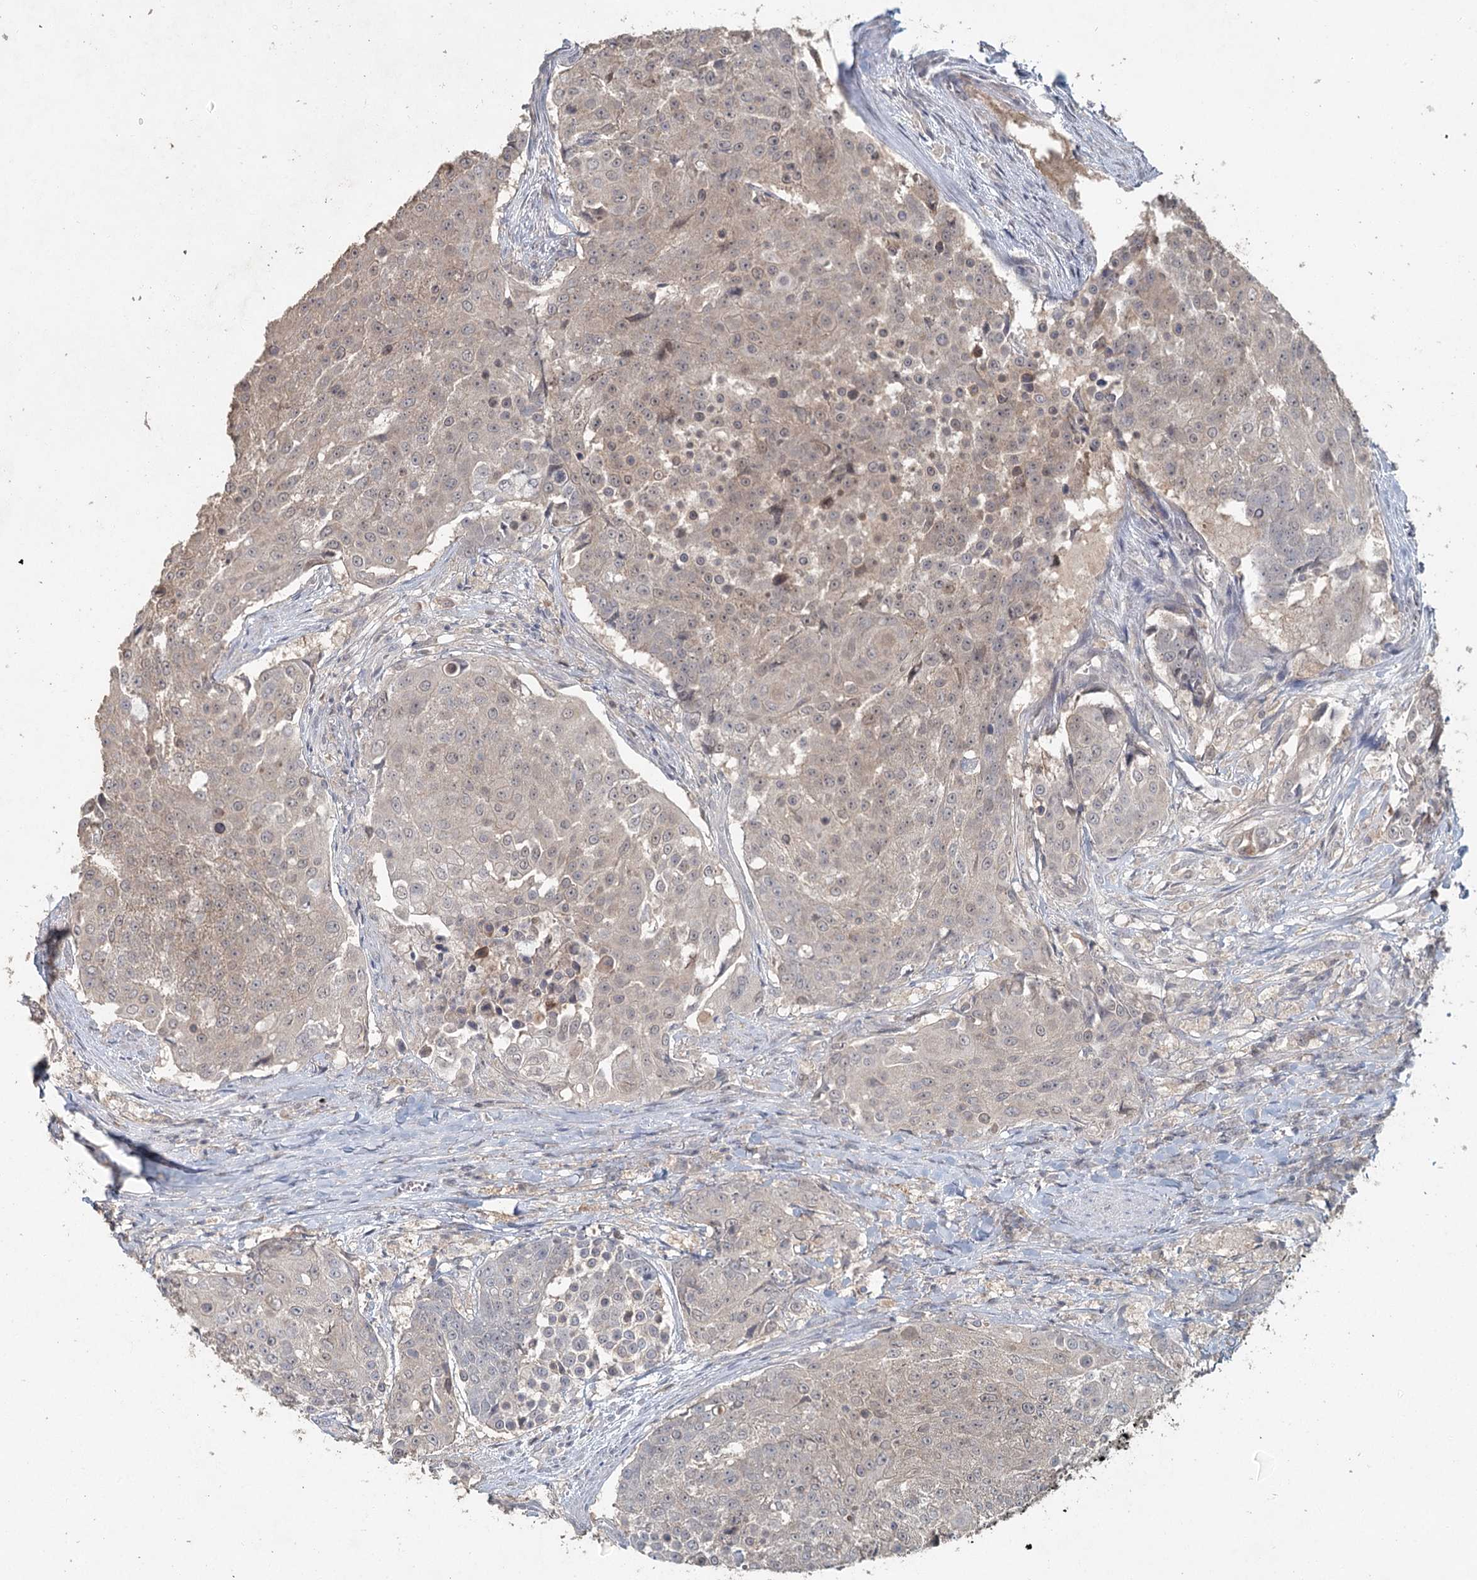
{"staining": {"intensity": "weak", "quantity": "25%-75%", "location": "cytoplasmic/membranous,nuclear"}, "tissue": "urothelial cancer", "cell_type": "Tumor cells", "image_type": "cancer", "snomed": [{"axis": "morphology", "description": "Urothelial carcinoma, High grade"}, {"axis": "topography", "description": "Urinary bladder"}], "caption": "Urothelial carcinoma (high-grade) stained for a protein (brown) exhibits weak cytoplasmic/membranous and nuclear positive staining in about 25%-75% of tumor cells.", "gene": "ADK", "patient": {"sex": "female", "age": 63}}